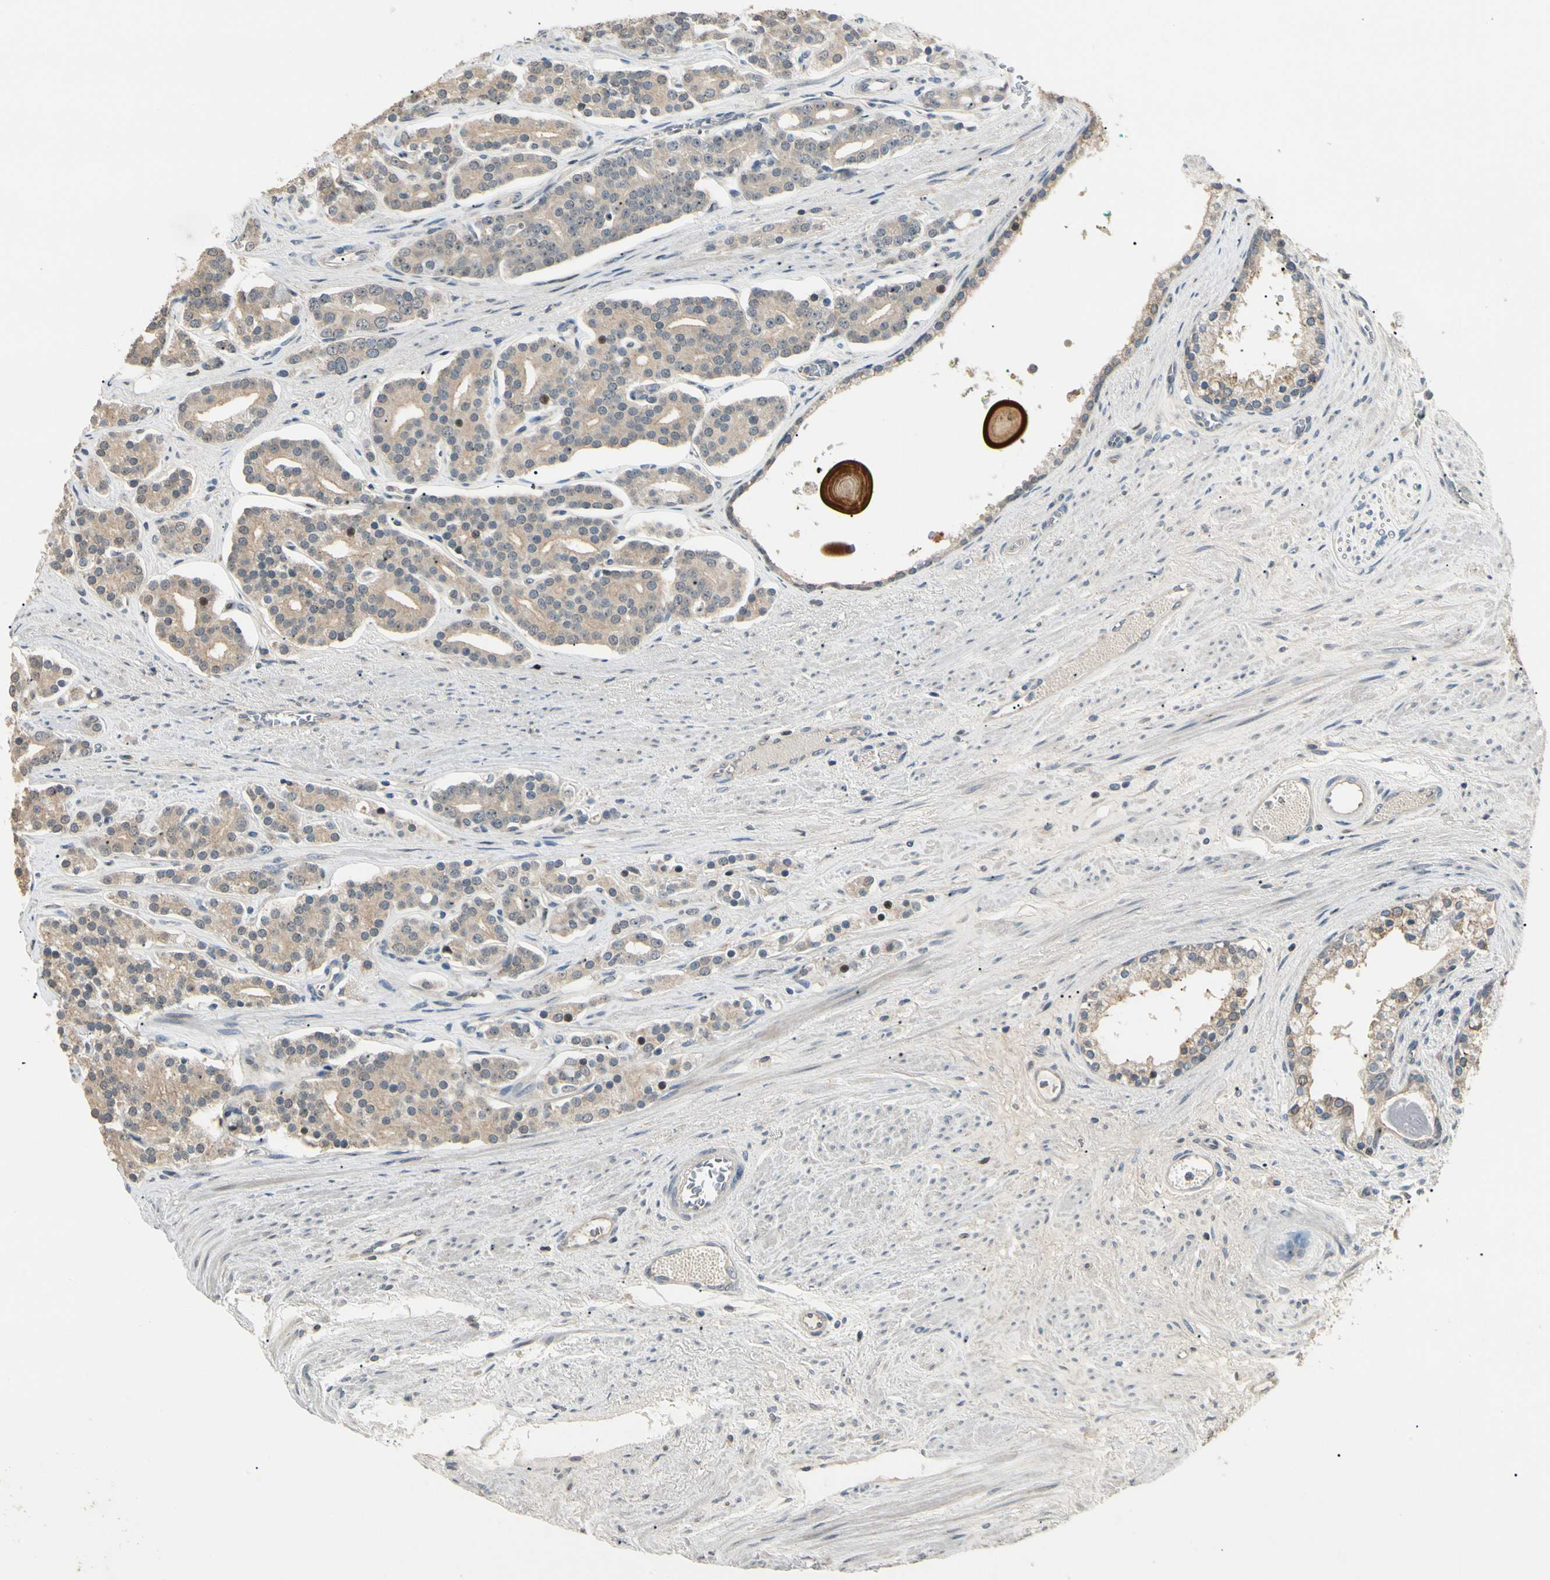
{"staining": {"intensity": "weak", "quantity": ">75%", "location": "cytoplasmic/membranous,nuclear"}, "tissue": "prostate cancer", "cell_type": "Tumor cells", "image_type": "cancer", "snomed": [{"axis": "morphology", "description": "Adenocarcinoma, Low grade"}, {"axis": "topography", "description": "Prostate"}], "caption": "Approximately >75% of tumor cells in low-grade adenocarcinoma (prostate) demonstrate weak cytoplasmic/membranous and nuclear protein positivity as visualized by brown immunohistochemical staining.", "gene": "P3H2", "patient": {"sex": "male", "age": 63}}